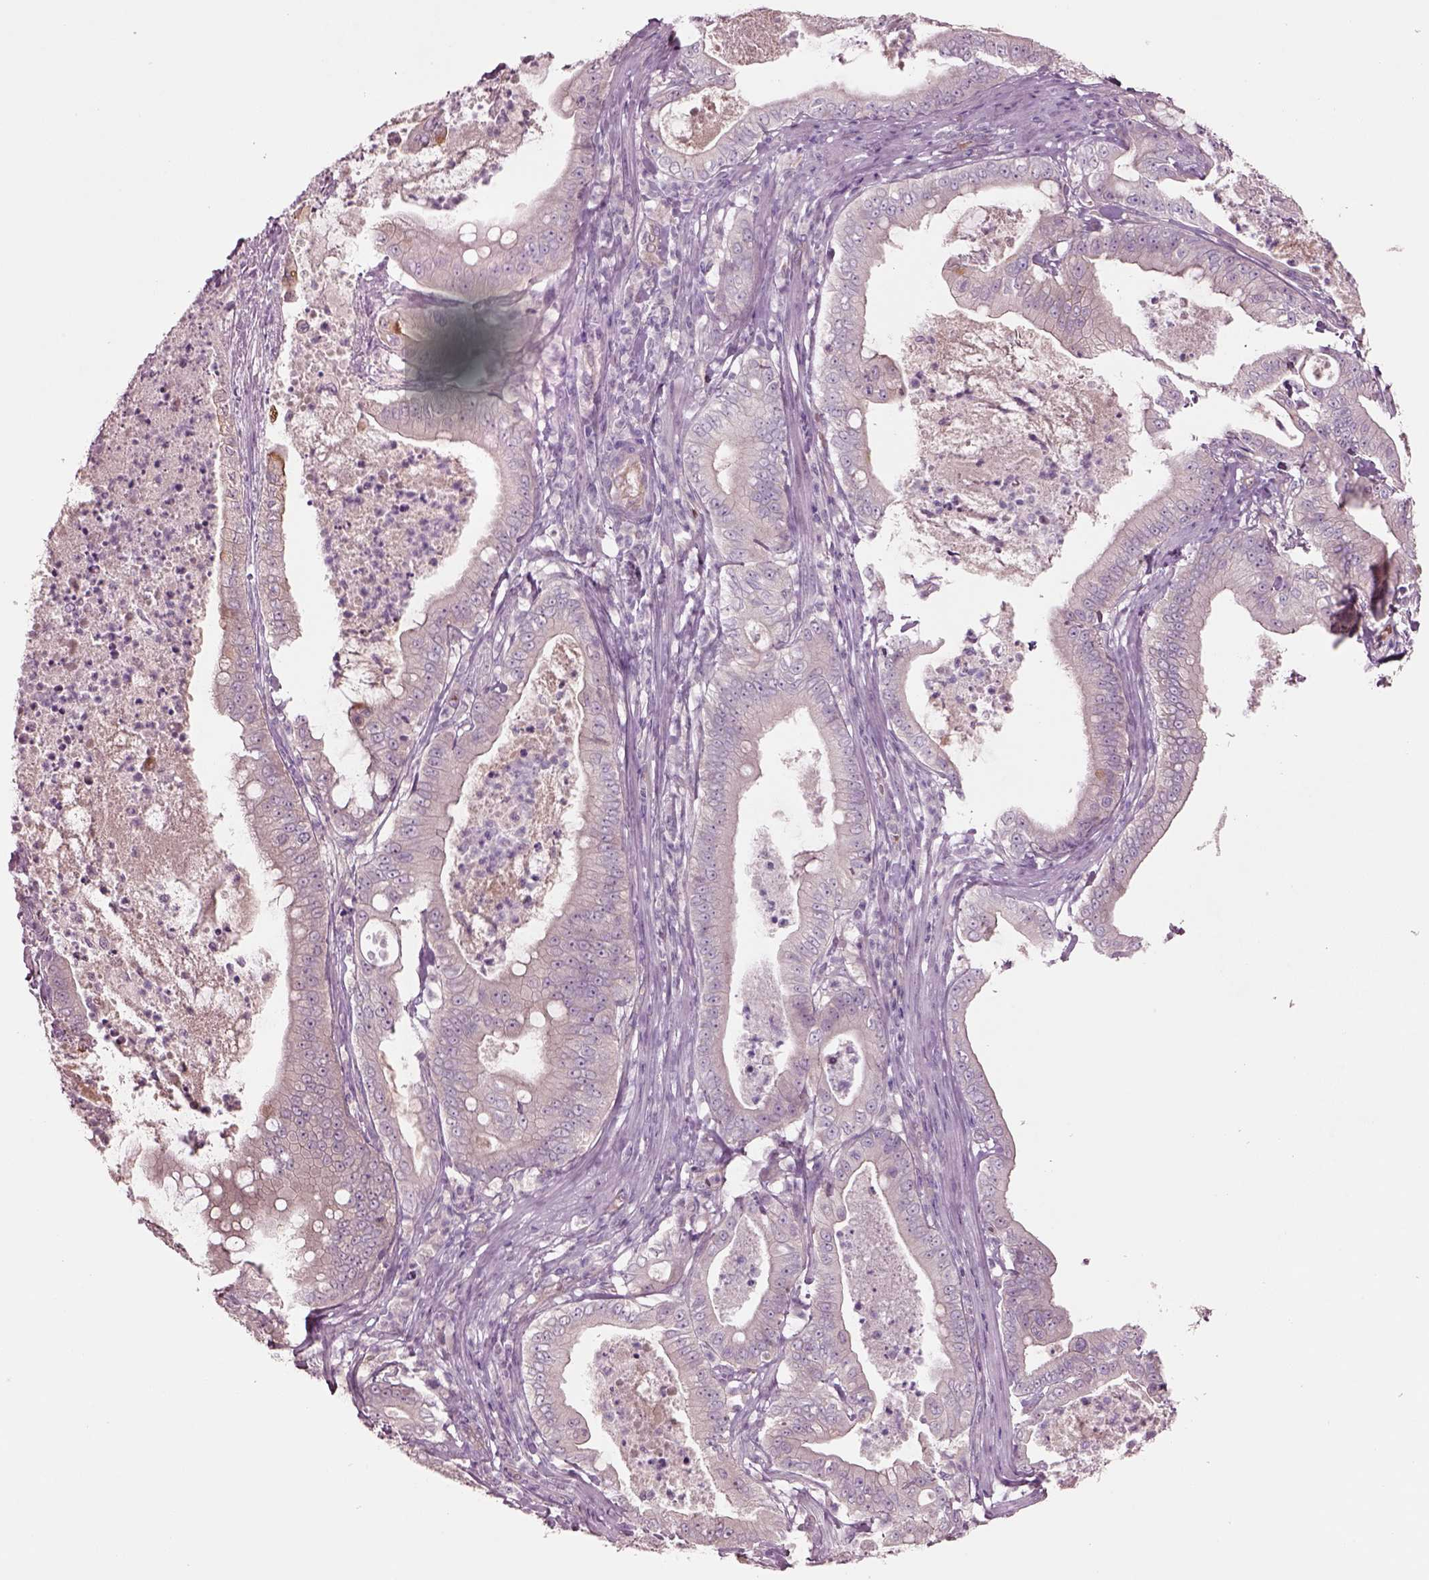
{"staining": {"intensity": "negative", "quantity": "none", "location": "none"}, "tissue": "pancreatic cancer", "cell_type": "Tumor cells", "image_type": "cancer", "snomed": [{"axis": "morphology", "description": "Adenocarcinoma, NOS"}, {"axis": "topography", "description": "Pancreas"}], "caption": "A histopathology image of human pancreatic adenocarcinoma is negative for staining in tumor cells. (IHC, brightfield microscopy, high magnification).", "gene": "DUOXA2", "patient": {"sex": "male", "age": 71}}